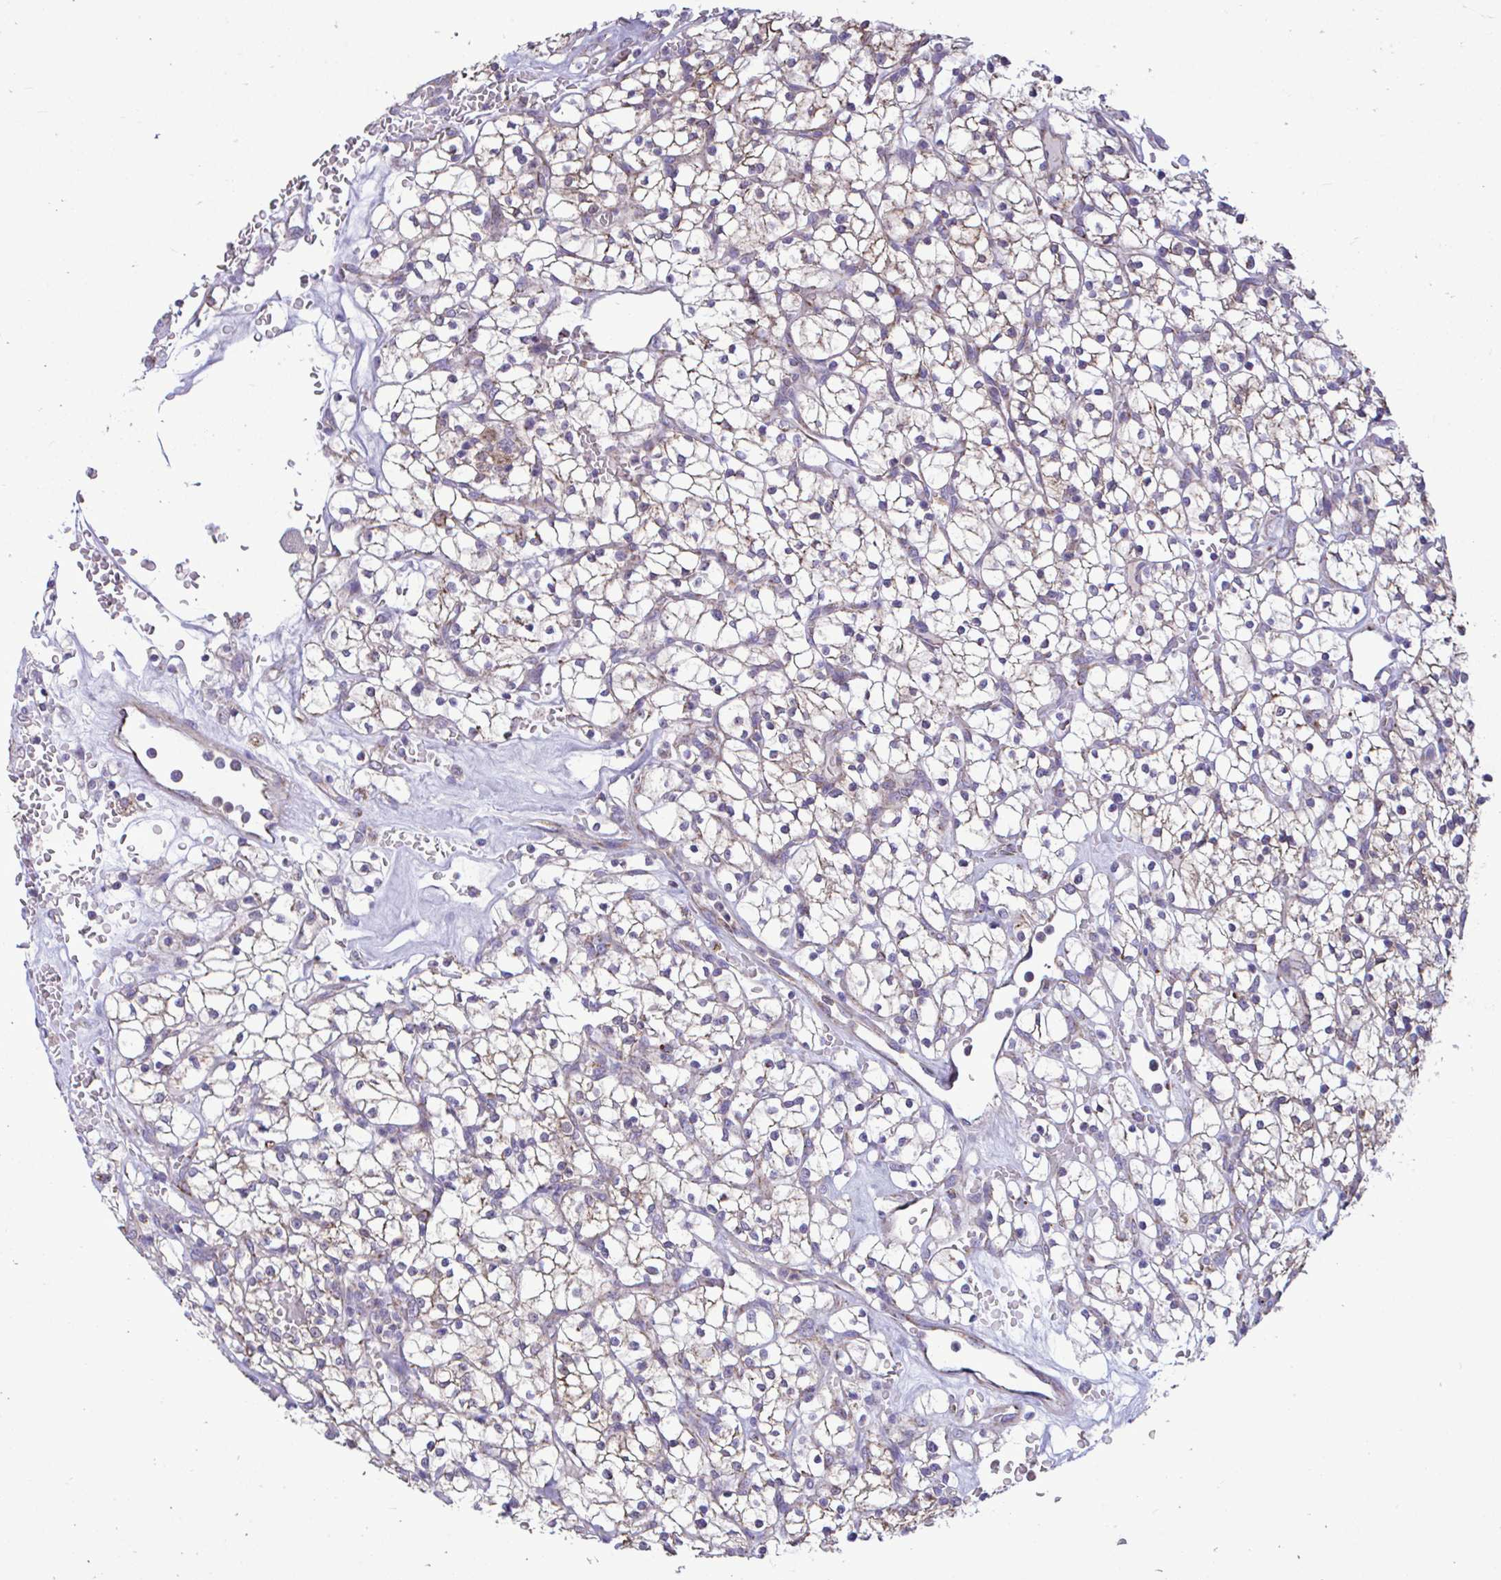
{"staining": {"intensity": "weak", "quantity": ">75%", "location": "cytoplasmic/membranous"}, "tissue": "renal cancer", "cell_type": "Tumor cells", "image_type": "cancer", "snomed": [{"axis": "morphology", "description": "Adenocarcinoma, NOS"}, {"axis": "topography", "description": "Kidney"}], "caption": "The immunohistochemical stain labels weak cytoplasmic/membranous positivity in tumor cells of renal cancer tissue.", "gene": "SARS2", "patient": {"sex": "female", "age": 64}}